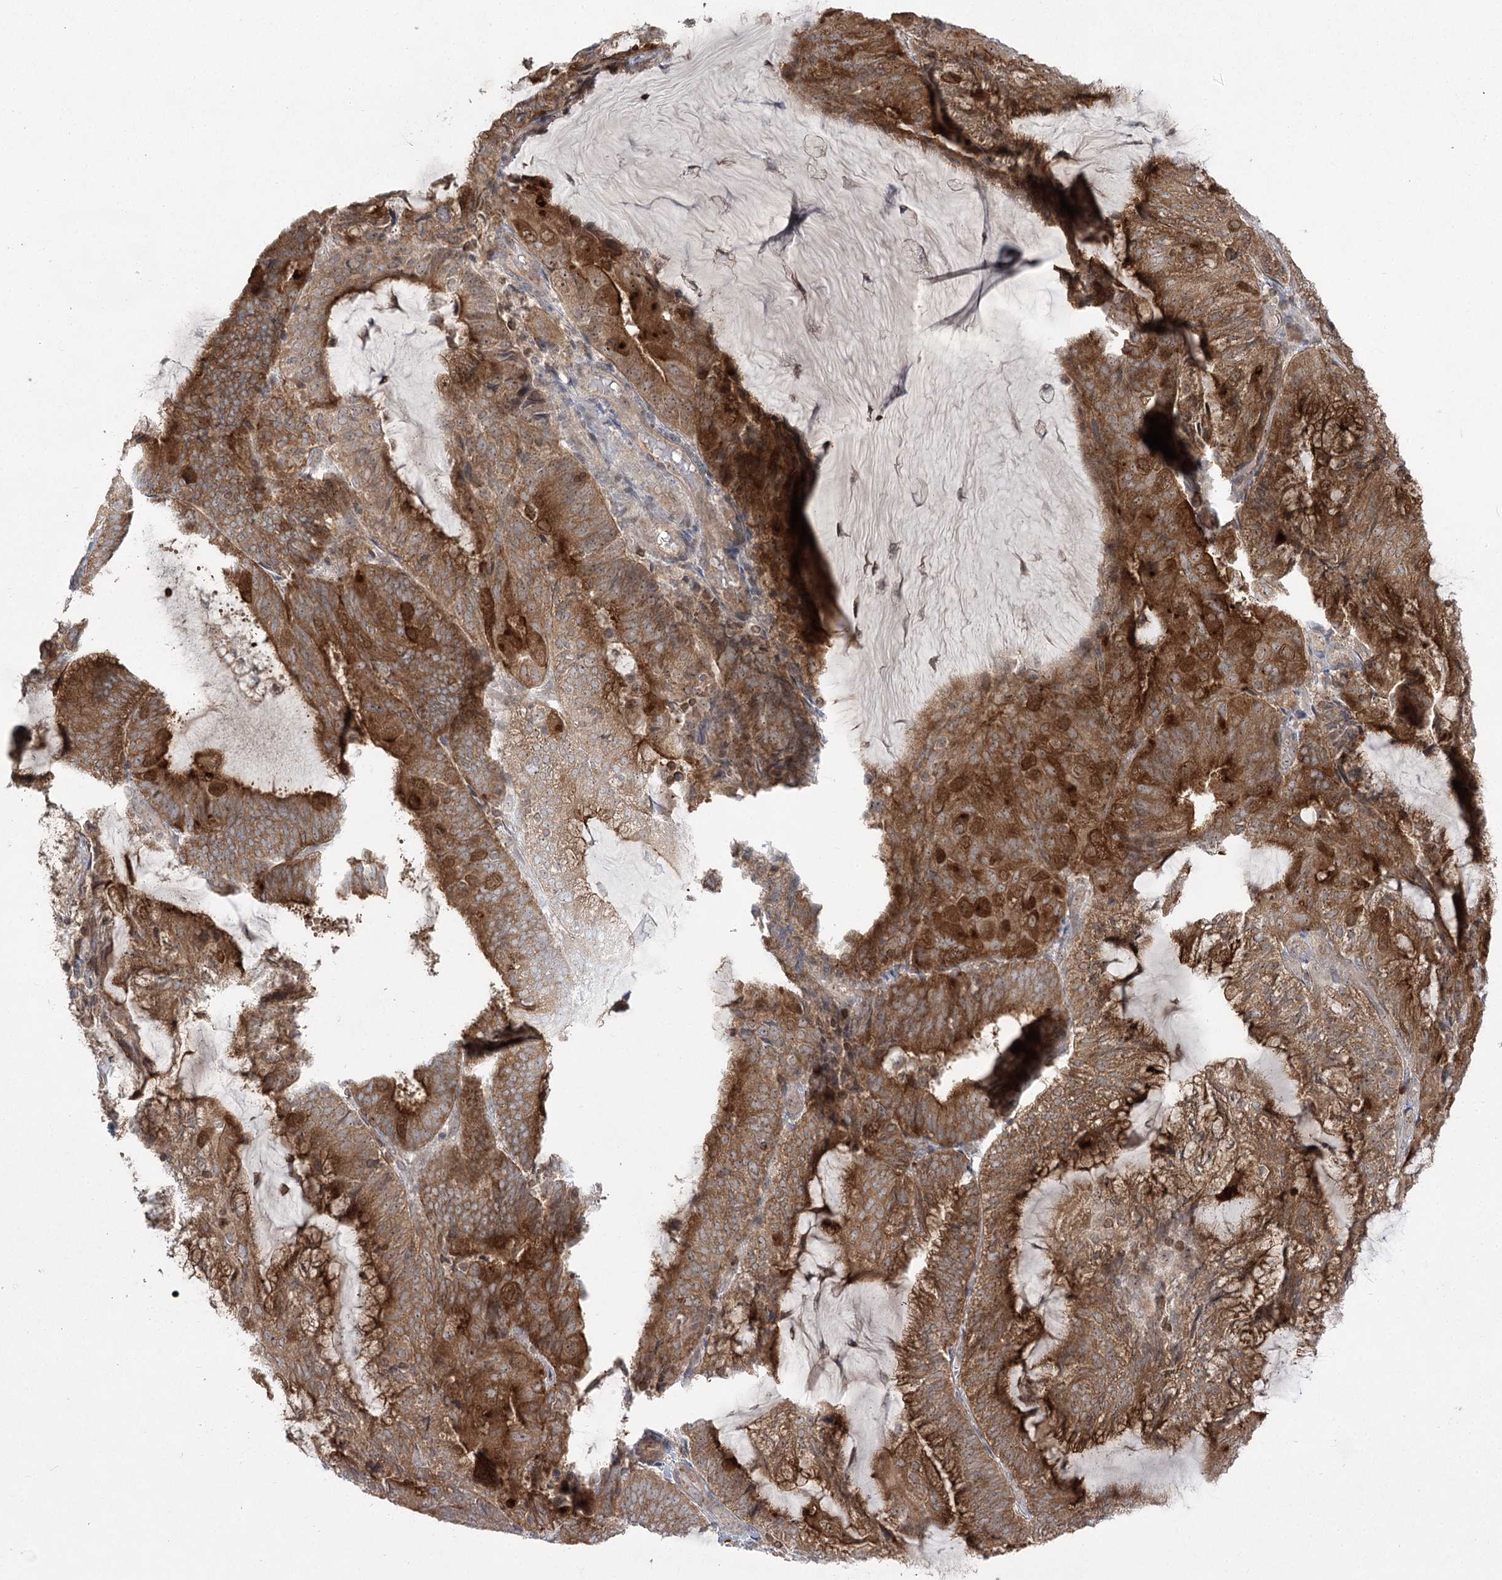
{"staining": {"intensity": "strong", "quantity": ">75%", "location": "cytoplasmic/membranous"}, "tissue": "endometrial cancer", "cell_type": "Tumor cells", "image_type": "cancer", "snomed": [{"axis": "morphology", "description": "Adenocarcinoma, NOS"}, {"axis": "topography", "description": "Endometrium"}], "caption": "A high-resolution micrograph shows immunohistochemistry staining of endometrial cancer, which demonstrates strong cytoplasmic/membranous positivity in about >75% of tumor cells.", "gene": "SYTL1", "patient": {"sex": "female", "age": 81}}